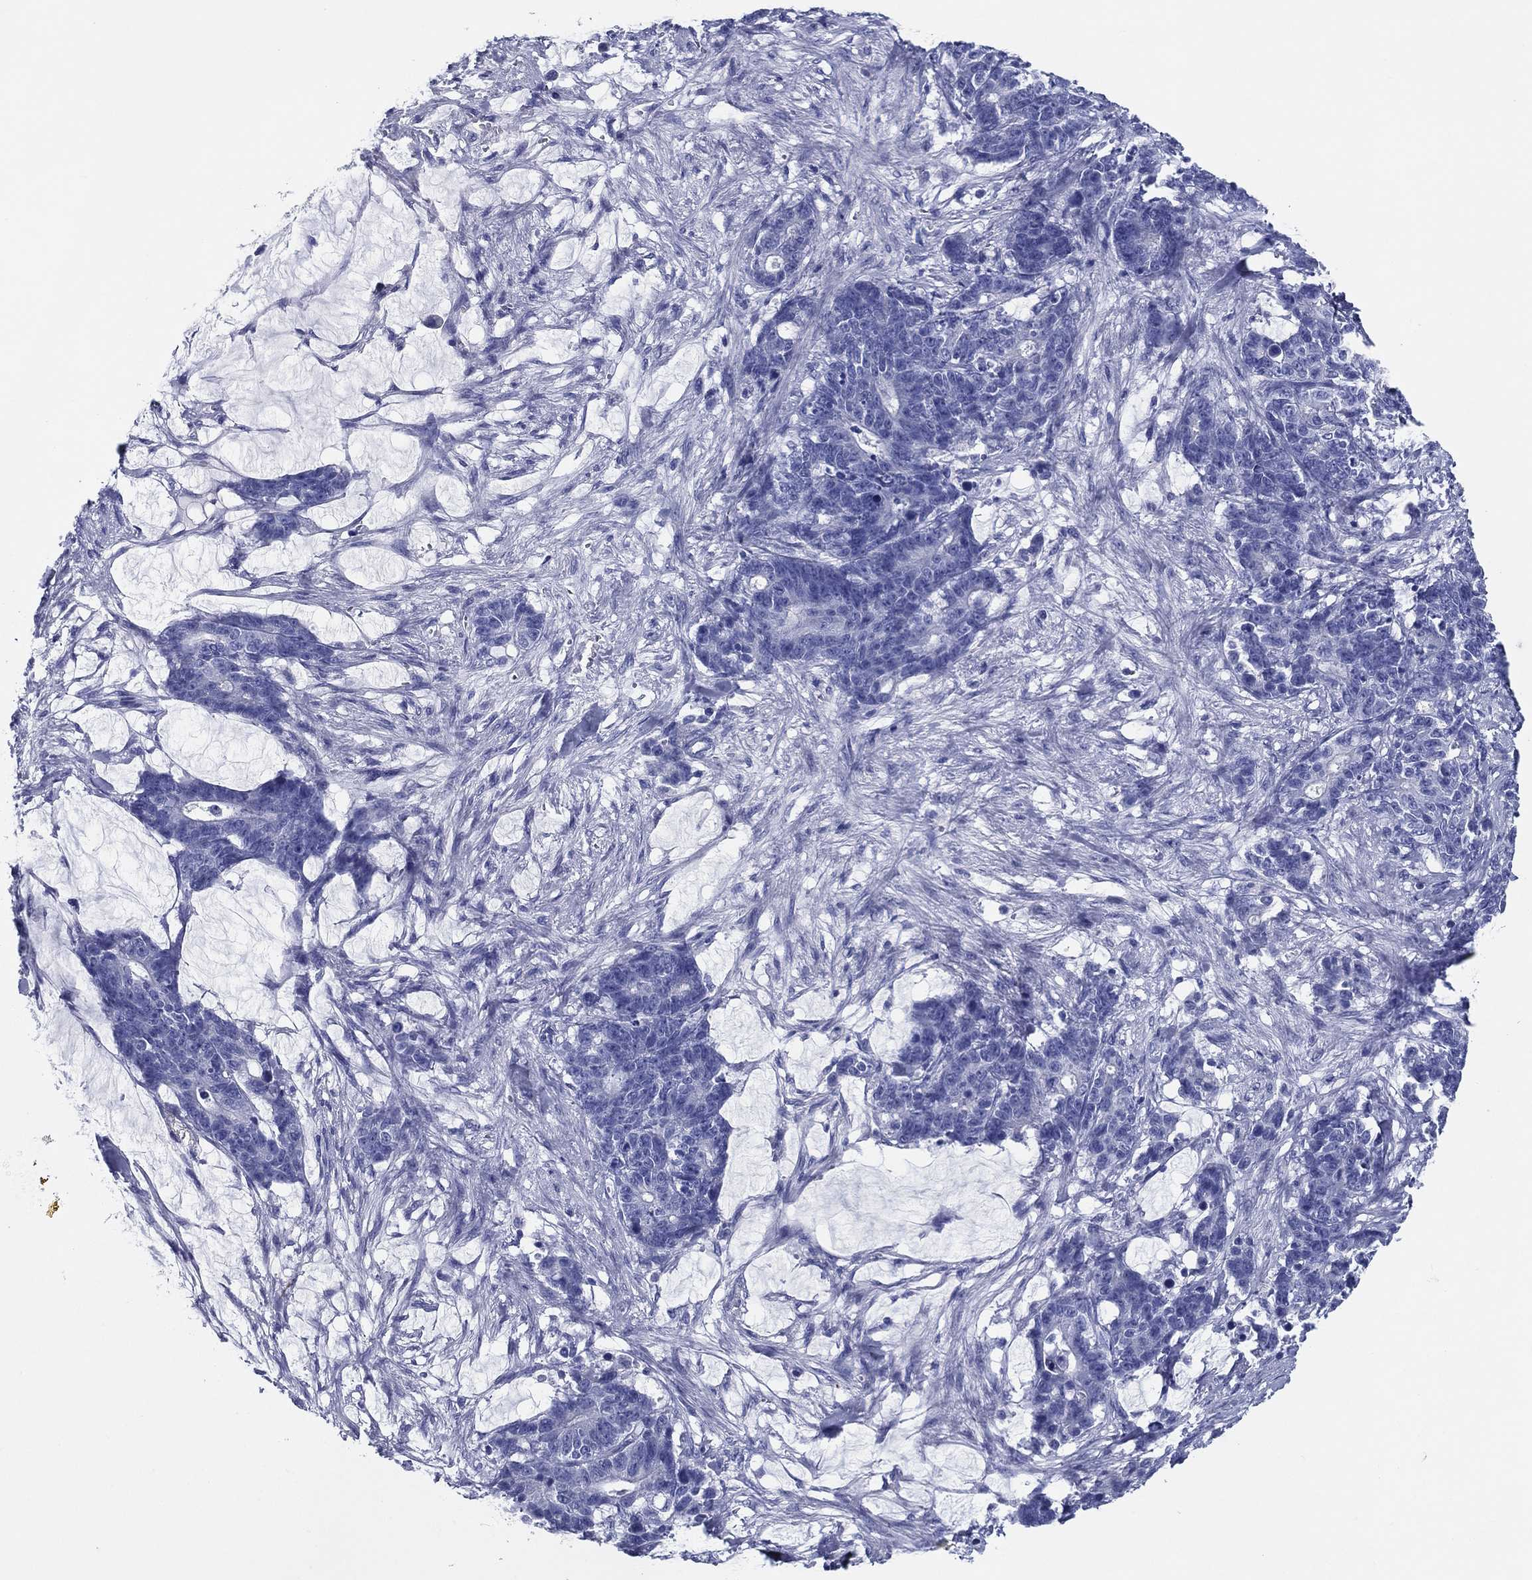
{"staining": {"intensity": "negative", "quantity": "none", "location": "none"}, "tissue": "stomach cancer", "cell_type": "Tumor cells", "image_type": "cancer", "snomed": [{"axis": "morphology", "description": "Normal tissue, NOS"}, {"axis": "morphology", "description": "Adenocarcinoma, NOS"}, {"axis": "topography", "description": "Stomach"}], "caption": "Immunohistochemistry of stomach adenocarcinoma reveals no staining in tumor cells.", "gene": "ACE2", "patient": {"sex": "female", "age": 64}}